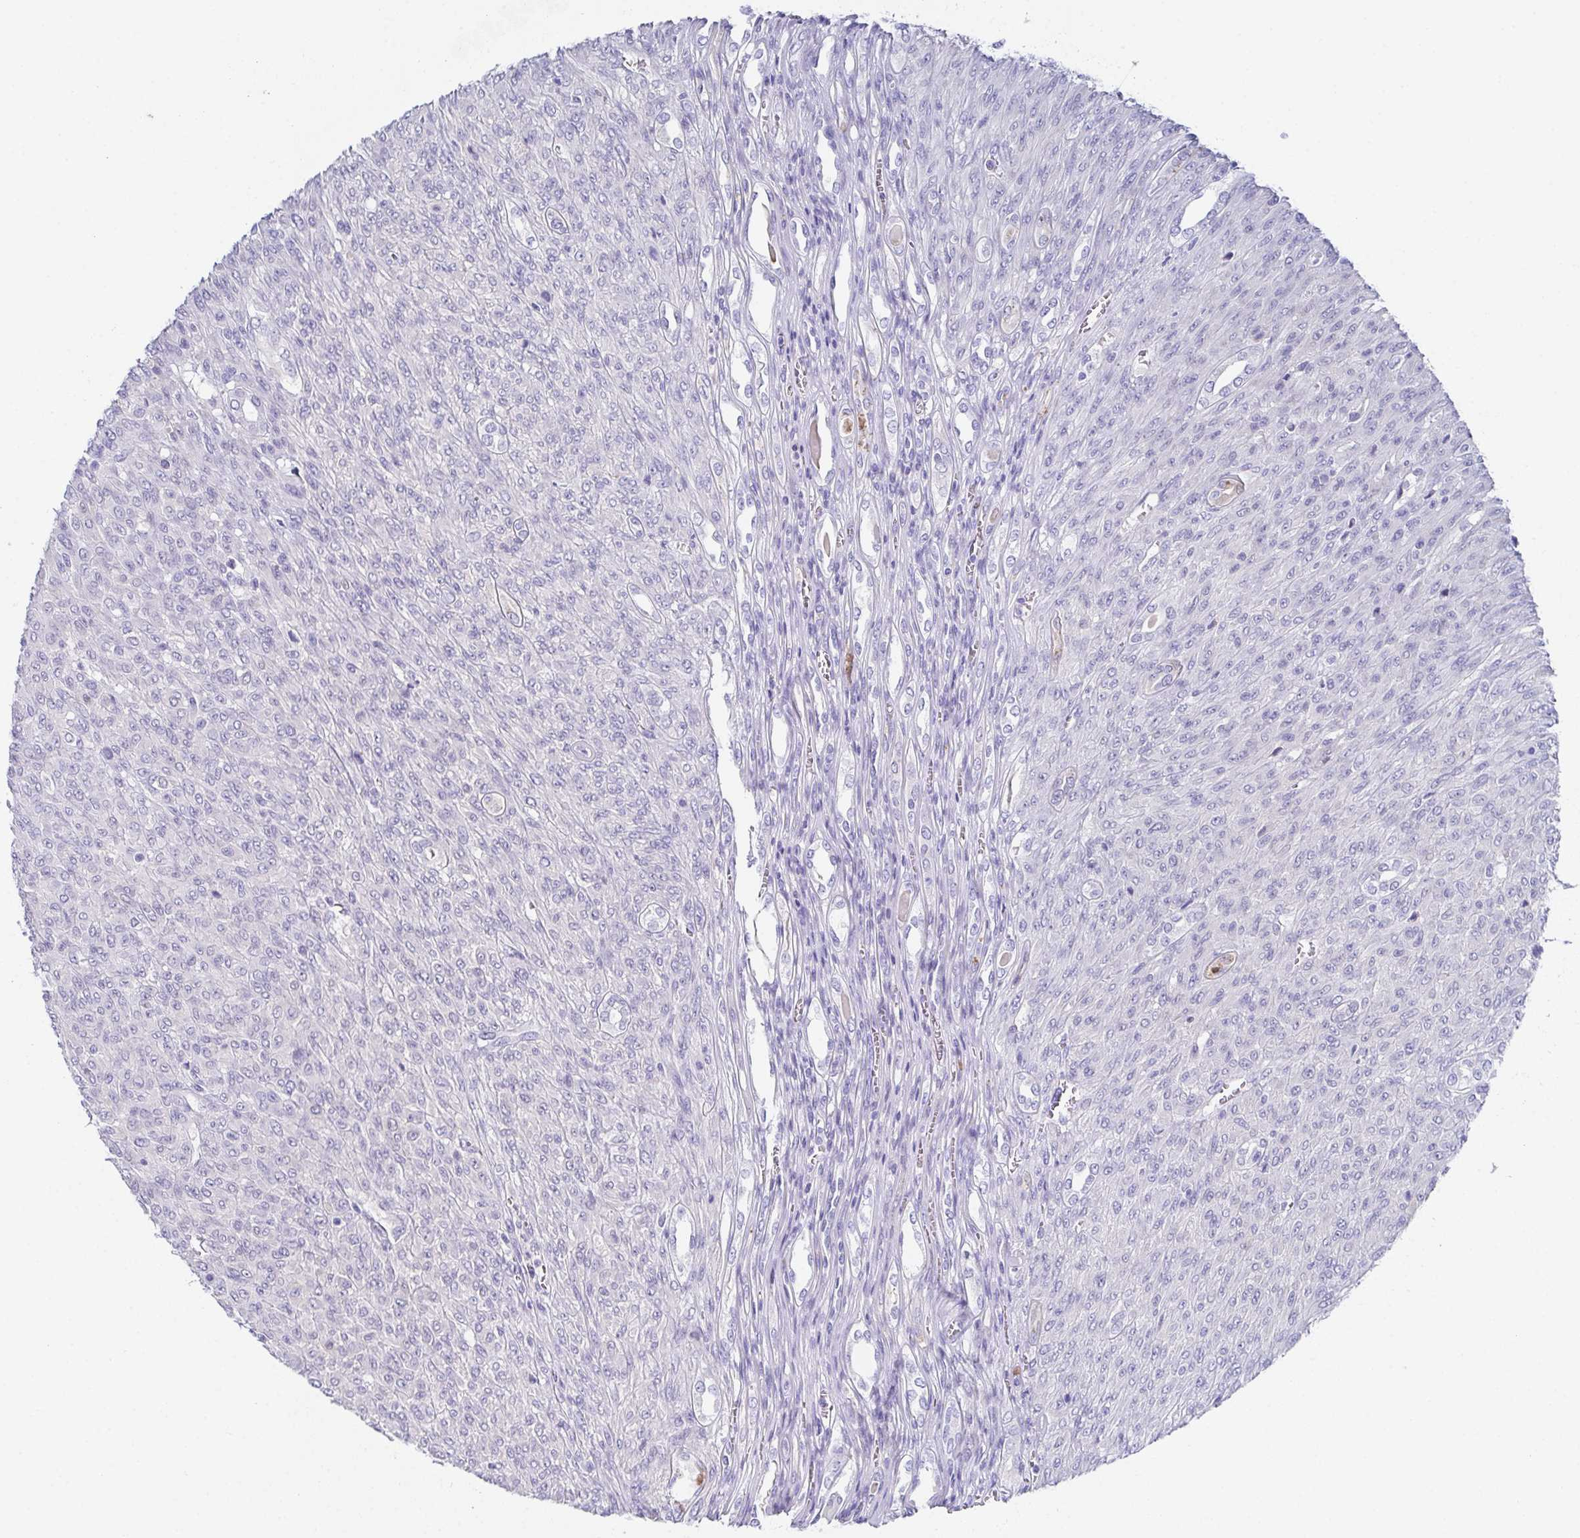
{"staining": {"intensity": "negative", "quantity": "none", "location": "none"}, "tissue": "renal cancer", "cell_type": "Tumor cells", "image_type": "cancer", "snomed": [{"axis": "morphology", "description": "Adenocarcinoma, NOS"}, {"axis": "topography", "description": "Kidney"}], "caption": "Immunohistochemistry (IHC) photomicrograph of human adenocarcinoma (renal) stained for a protein (brown), which reveals no staining in tumor cells.", "gene": "SSC4D", "patient": {"sex": "male", "age": 58}}